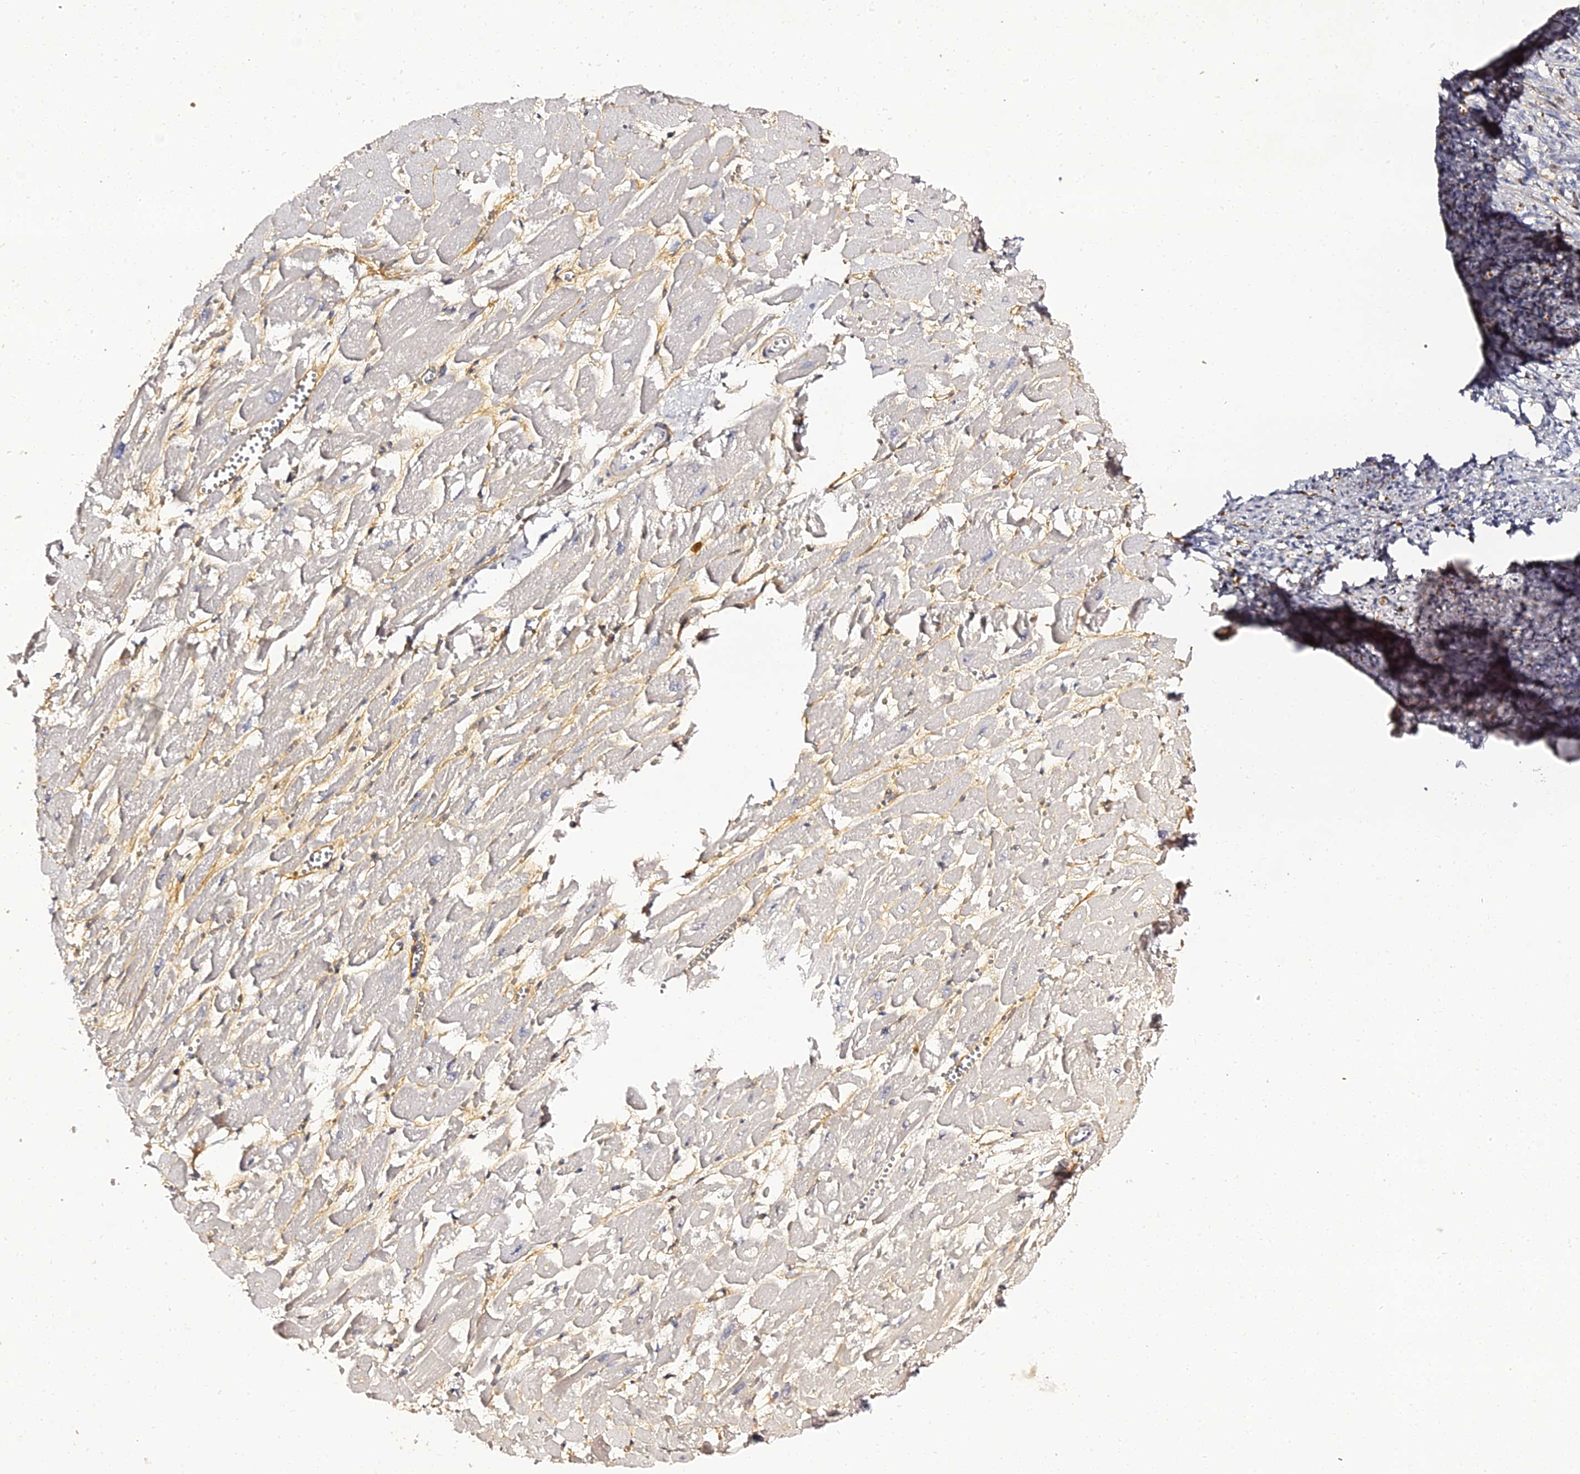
{"staining": {"intensity": "weak", "quantity": "<25%", "location": "cytoplasmic/membranous"}, "tissue": "heart muscle", "cell_type": "Cardiomyocytes", "image_type": "normal", "snomed": [{"axis": "morphology", "description": "Normal tissue, NOS"}, {"axis": "topography", "description": "Heart"}], "caption": "Image shows no significant protein positivity in cardiomyocytes of normal heart muscle.", "gene": "IL4I1", "patient": {"sex": "male", "age": 54}}